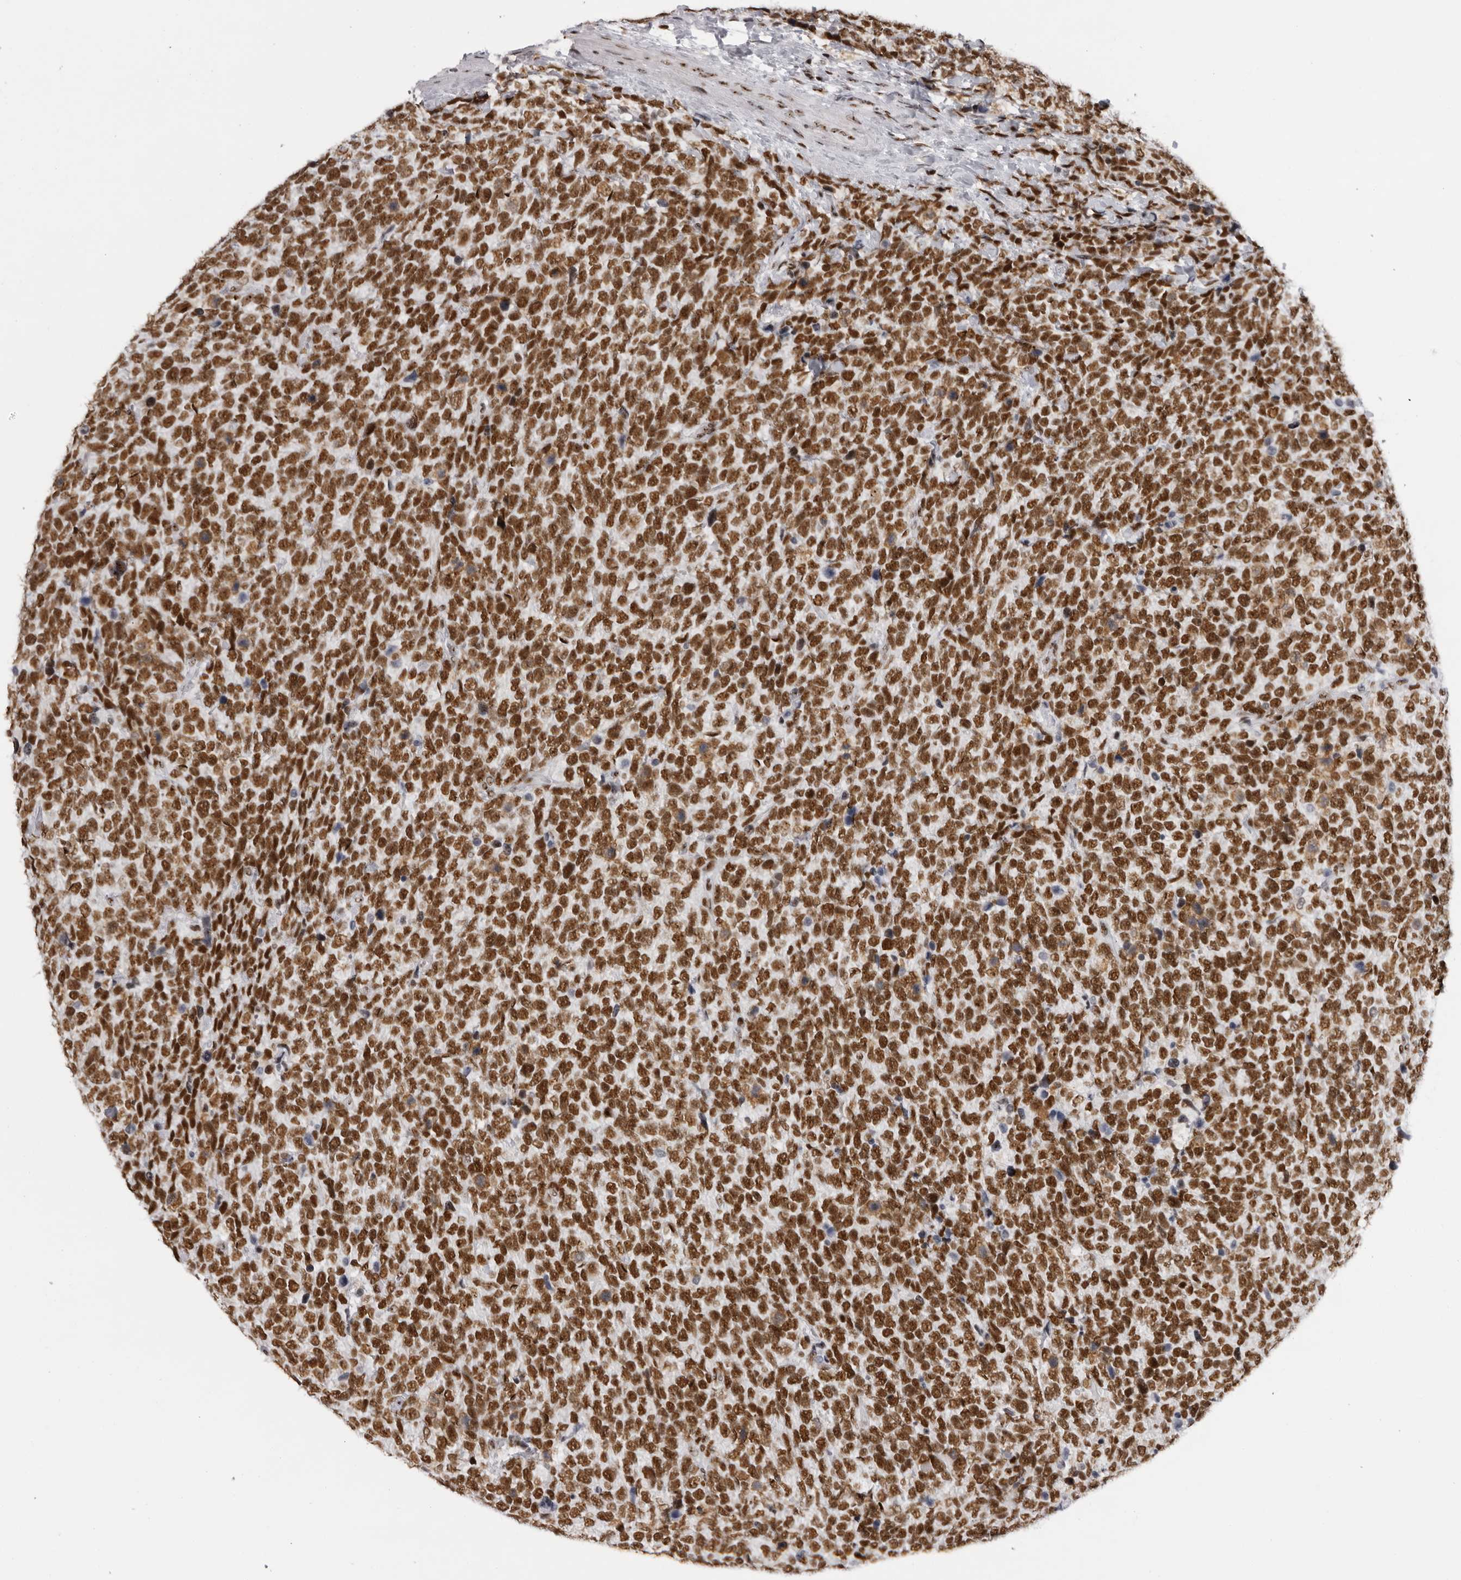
{"staining": {"intensity": "strong", "quantity": ">75%", "location": "nuclear"}, "tissue": "urothelial cancer", "cell_type": "Tumor cells", "image_type": "cancer", "snomed": [{"axis": "morphology", "description": "Urothelial carcinoma, High grade"}, {"axis": "topography", "description": "Urinary bladder"}], "caption": "Immunohistochemical staining of human urothelial cancer exhibits high levels of strong nuclear expression in about >75% of tumor cells.", "gene": "DHX9", "patient": {"sex": "female", "age": 82}}